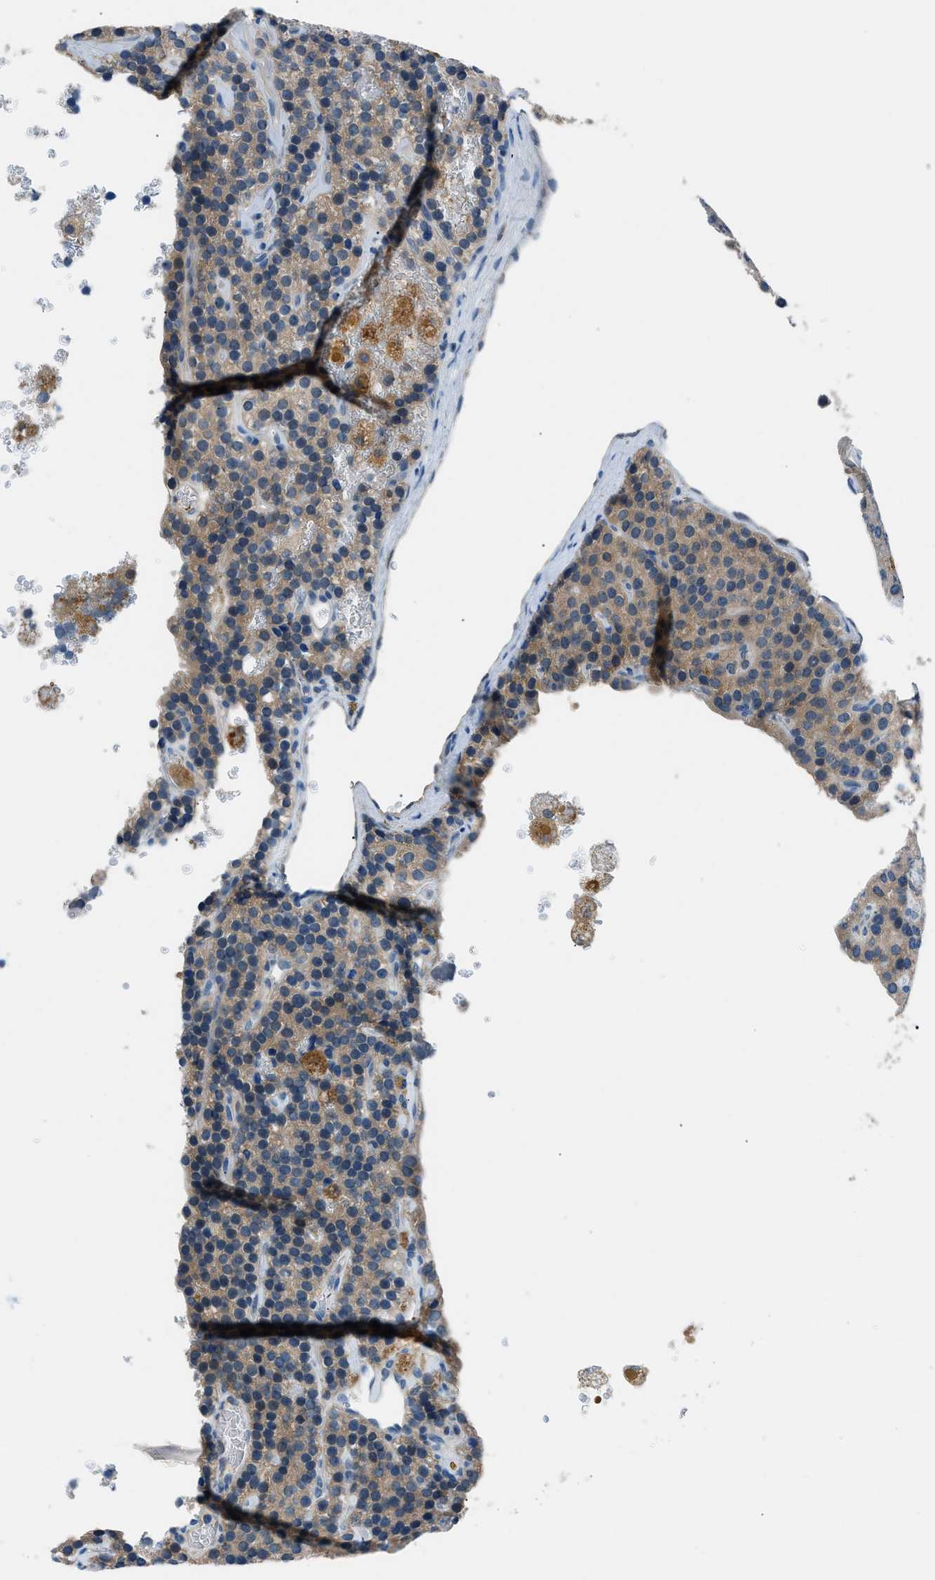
{"staining": {"intensity": "weak", "quantity": ">75%", "location": "cytoplasmic/membranous"}, "tissue": "parathyroid gland", "cell_type": "Glandular cells", "image_type": "normal", "snomed": [{"axis": "morphology", "description": "Normal tissue, NOS"}, {"axis": "morphology", "description": "Adenoma, NOS"}, {"axis": "topography", "description": "Parathyroid gland"}], "caption": "Weak cytoplasmic/membranous positivity for a protein is seen in approximately >75% of glandular cells of benign parathyroid gland using immunohistochemistry.", "gene": "ACP1", "patient": {"sex": "female", "age": 86}}